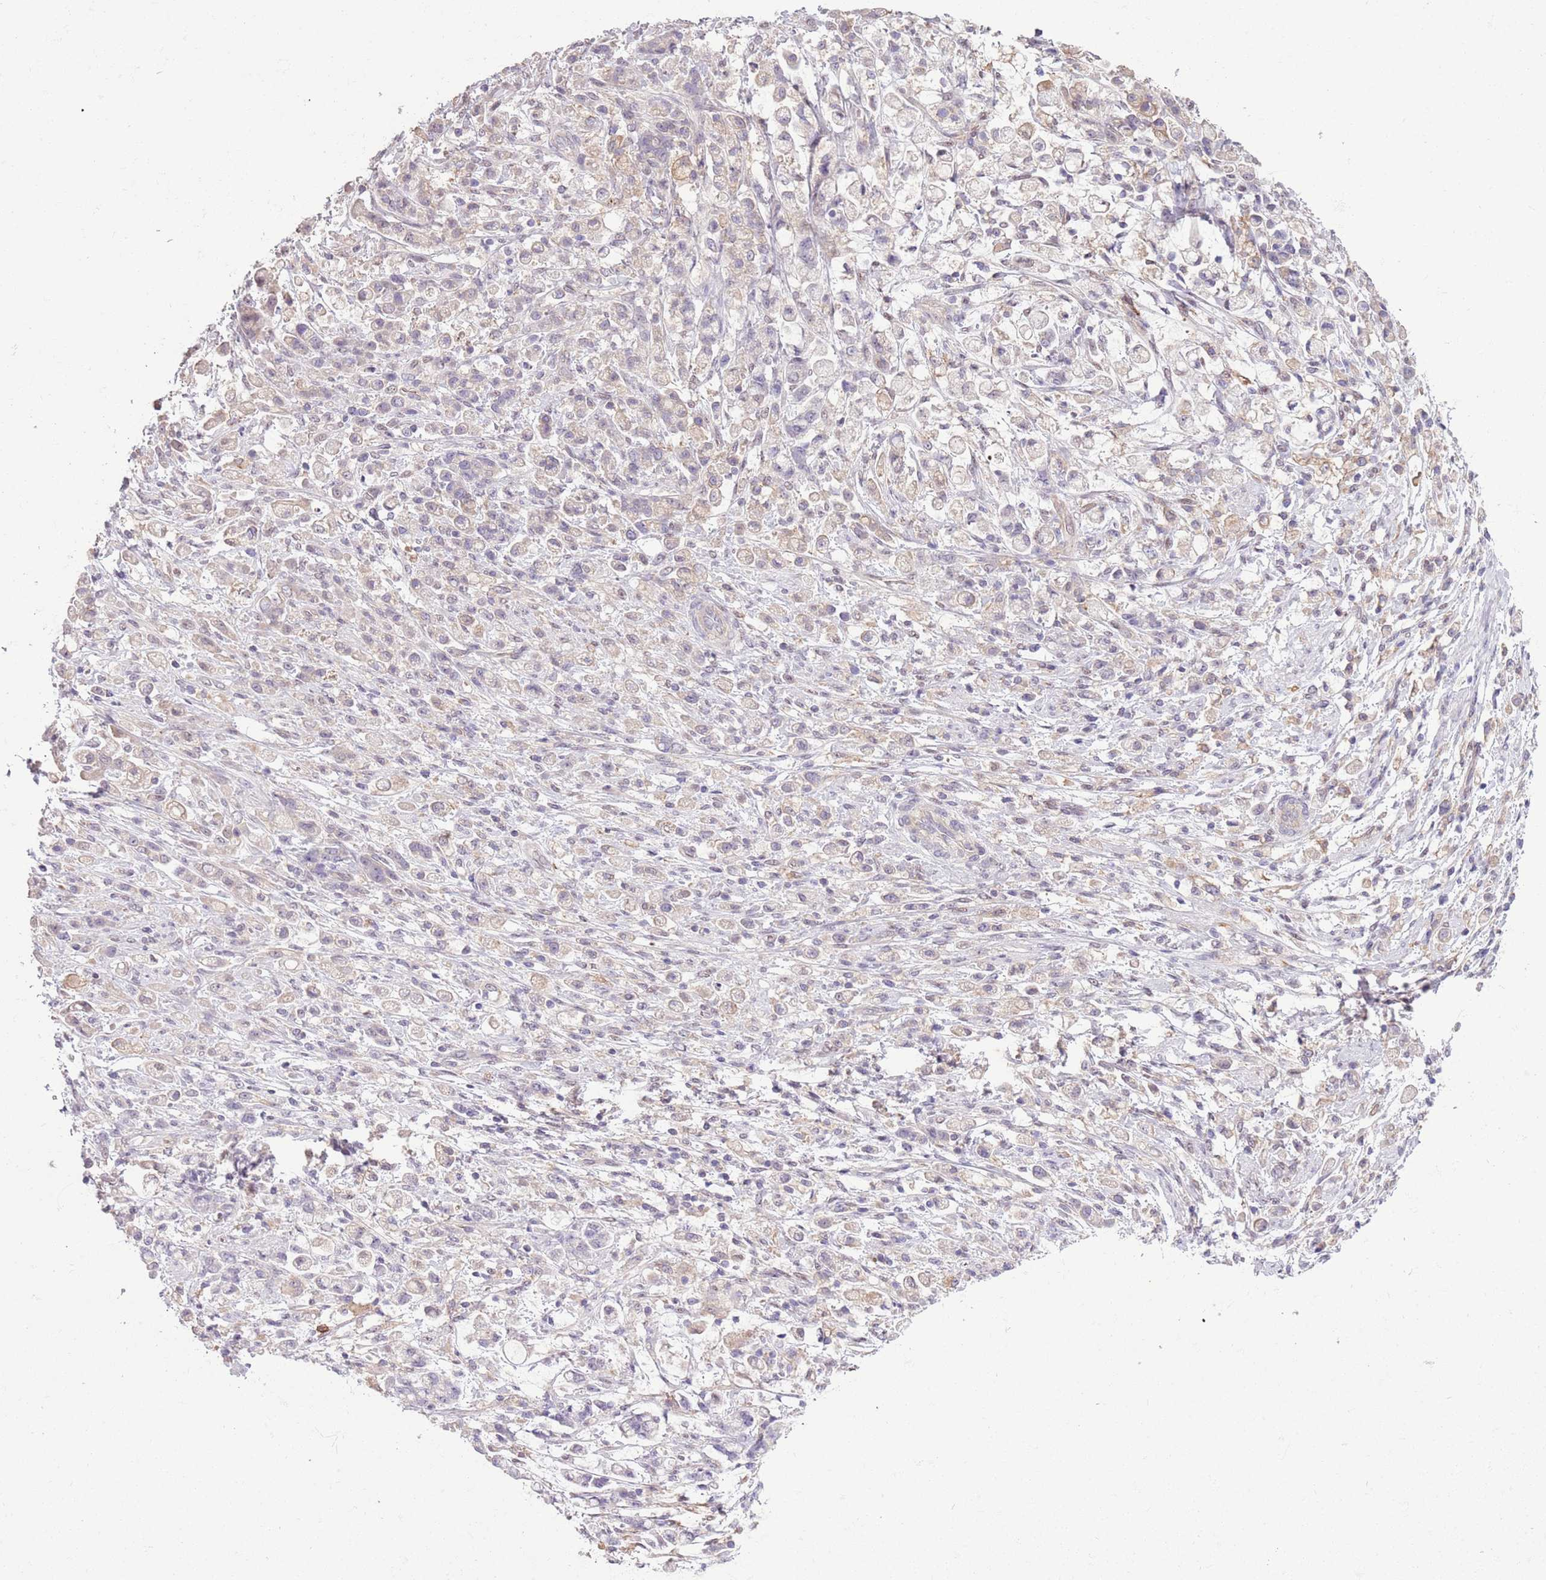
{"staining": {"intensity": "negative", "quantity": "none", "location": "none"}, "tissue": "stomach cancer", "cell_type": "Tumor cells", "image_type": "cancer", "snomed": [{"axis": "morphology", "description": "Adenocarcinoma, NOS"}, {"axis": "topography", "description": "Stomach"}], "caption": "Image shows no protein staining in tumor cells of stomach cancer (adenocarcinoma) tissue.", "gene": "CAPN9", "patient": {"sex": "female", "age": 60}}